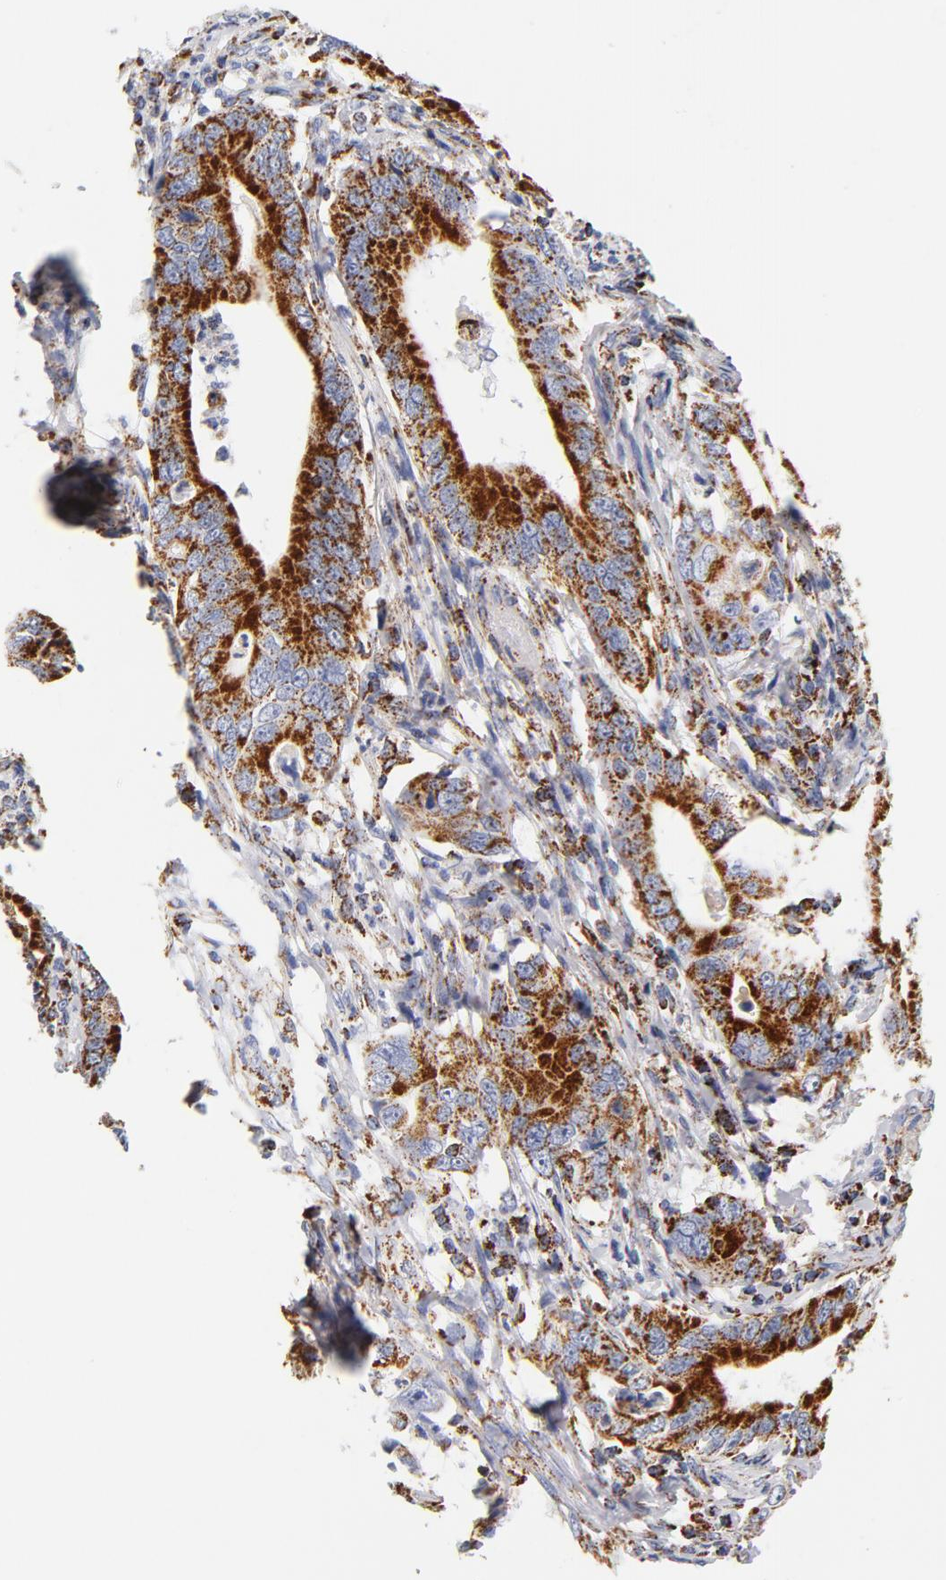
{"staining": {"intensity": "strong", "quantity": ">75%", "location": "cytoplasmic/membranous"}, "tissue": "stomach cancer", "cell_type": "Tumor cells", "image_type": "cancer", "snomed": [{"axis": "morphology", "description": "Adenocarcinoma, NOS"}, {"axis": "topography", "description": "Stomach, upper"}], "caption": "High-power microscopy captured an immunohistochemistry histopathology image of adenocarcinoma (stomach), revealing strong cytoplasmic/membranous positivity in approximately >75% of tumor cells.", "gene": "ECHS1", "patient": {"sex": "male", "age": 63}}